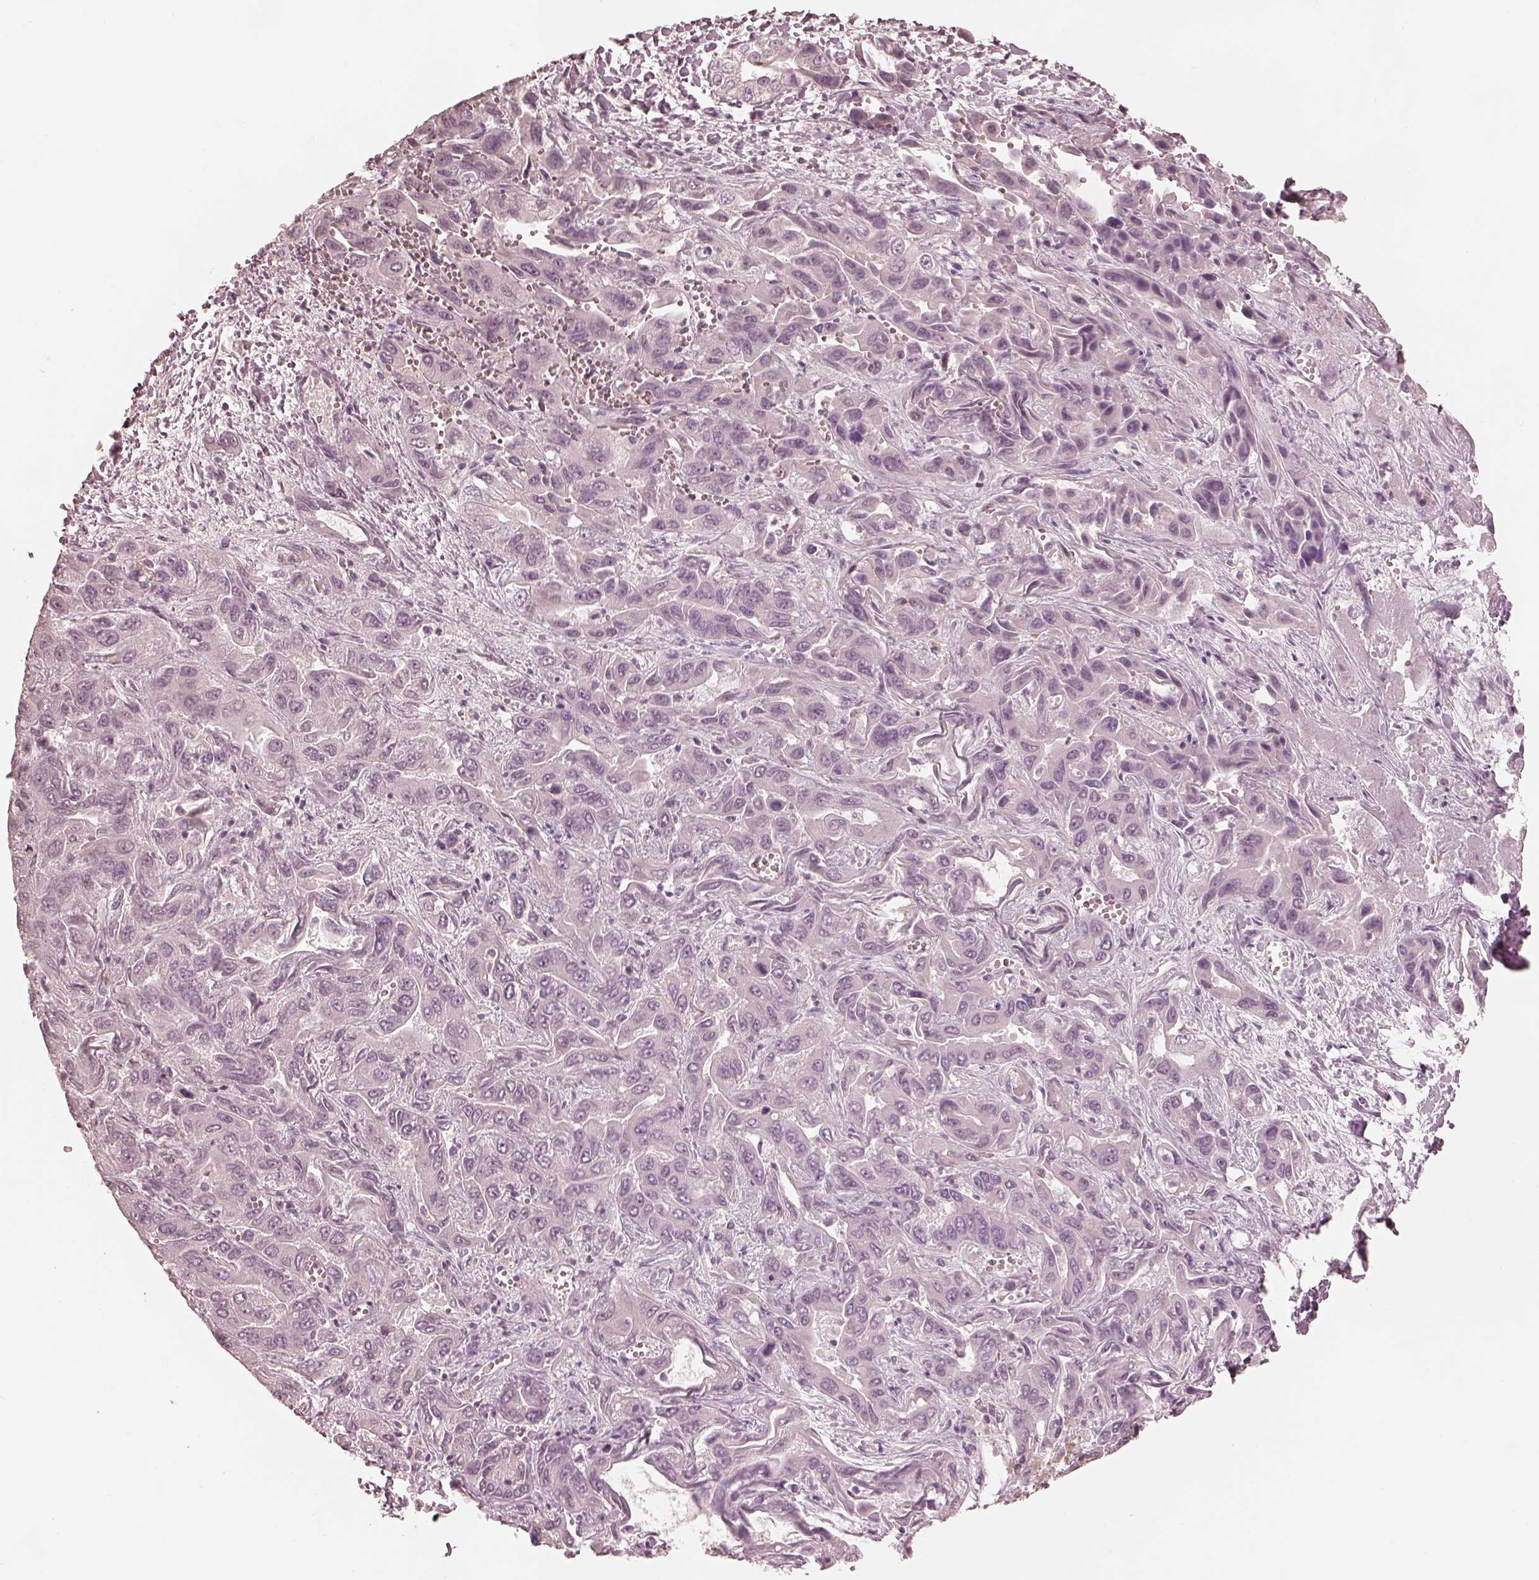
{"staining": {"intensity": "negative", "quantity": "none", "location": "none"}, "tissue": "liver cancer", "cell_type": "Tumor cells", "image_type": "cancer", "snomed": [{"axis": "morphology", "description": "Cholangiocarcinoma"}, {"axis": "topography", "description": "Liver"}], "caption": "This is a histopathology image of IHC staining of cholangiocarcinoma (liver), which shows no positivity in tumor cells.", "gene": "PRKACG", "patient": {"sex": "female", "age": 52}}